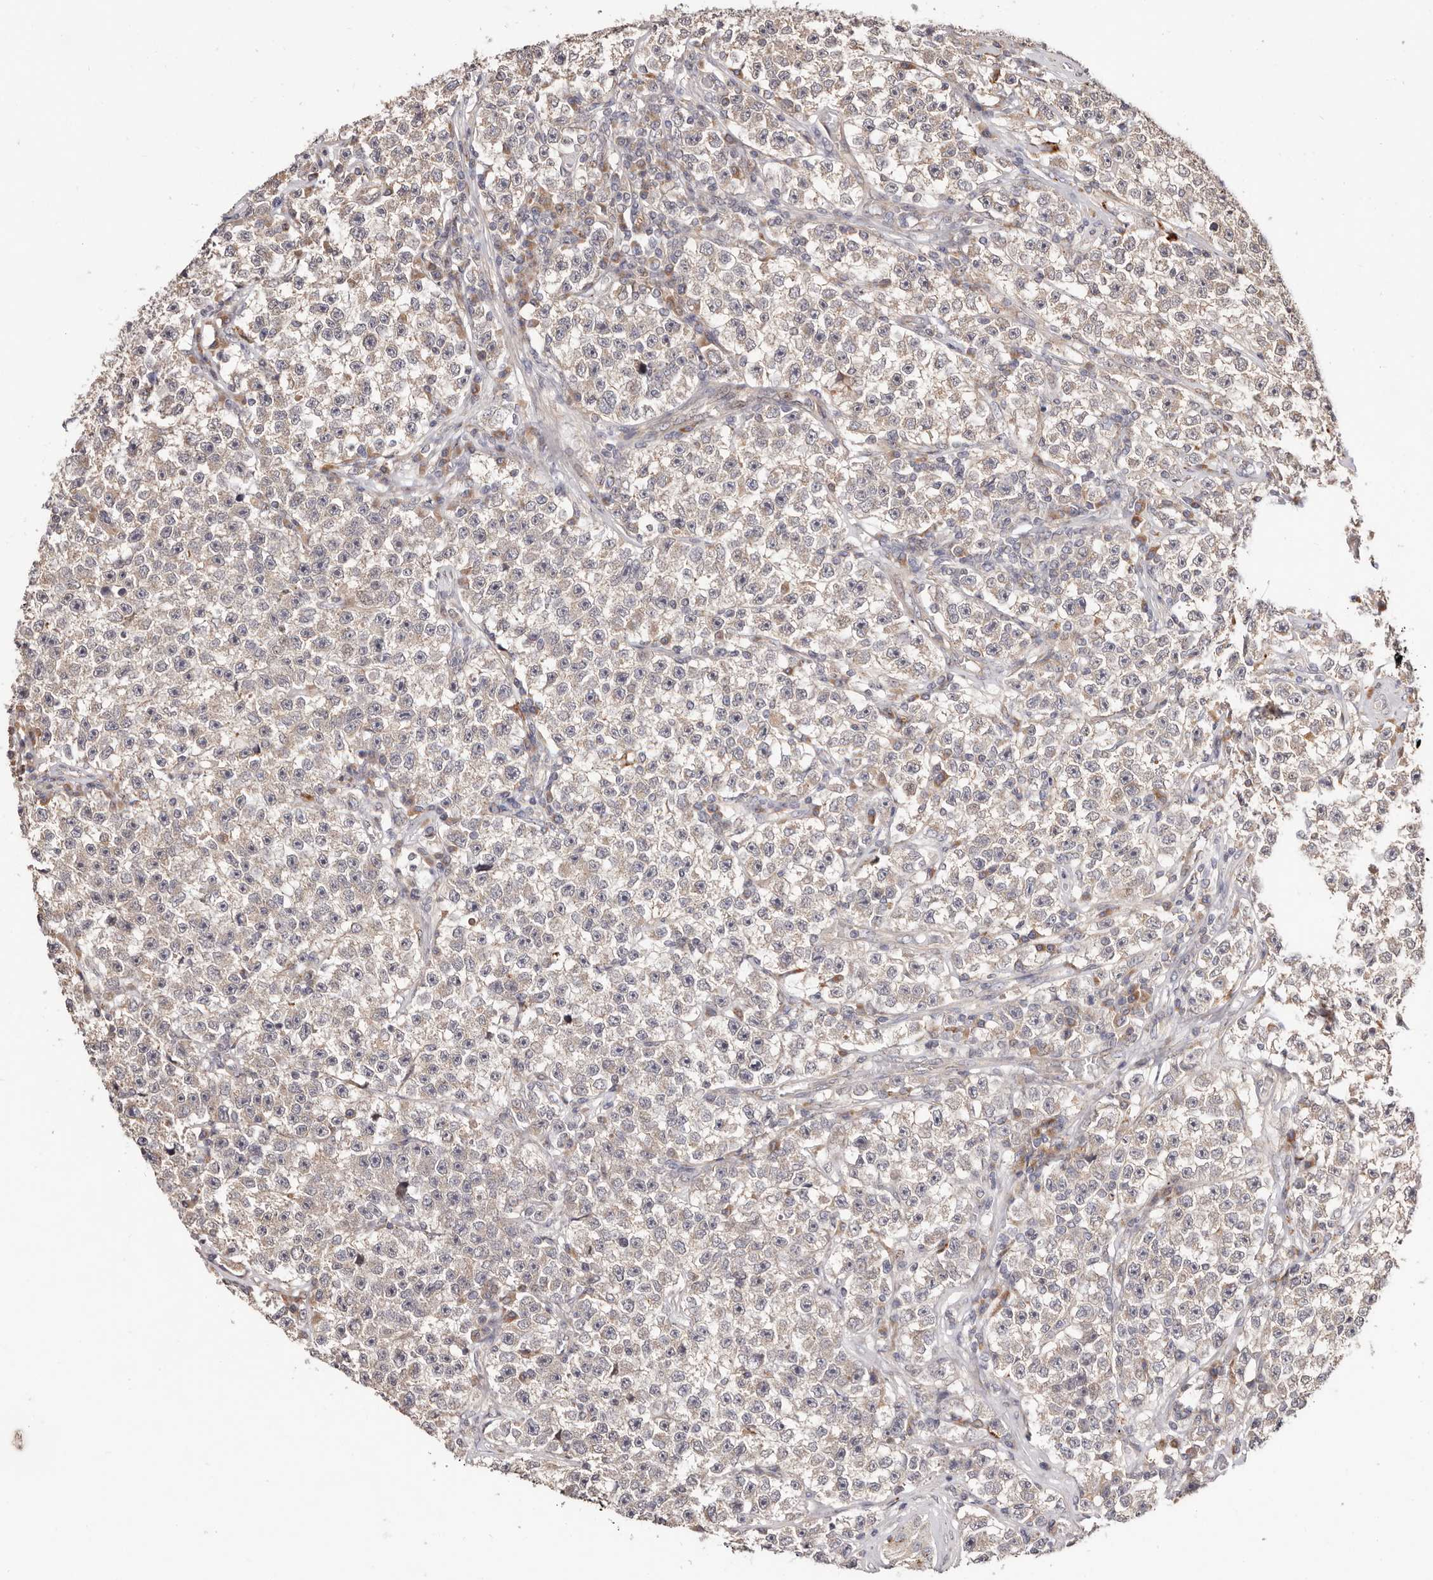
{"staining": {"intensity": "negative", "quantity": "none", "location": "none"}, "tissue": "testis cancer", "cell_type": "Tumor cells", "image_type": "cancer", "snomed": [{"axis": "morphology", "description": "Seminoma, NOS"}, {"axis": "topography", "description": "Testis"}], "caption": "Immunohistochemistry image of neoplastic tissue: human testis cancer stained with DAB (3,3'-diaminobenzidine) shows no significant protein positivity in tumor cells.", "gene": "USP33", "patient": {"sex": "male", "age": 22}}